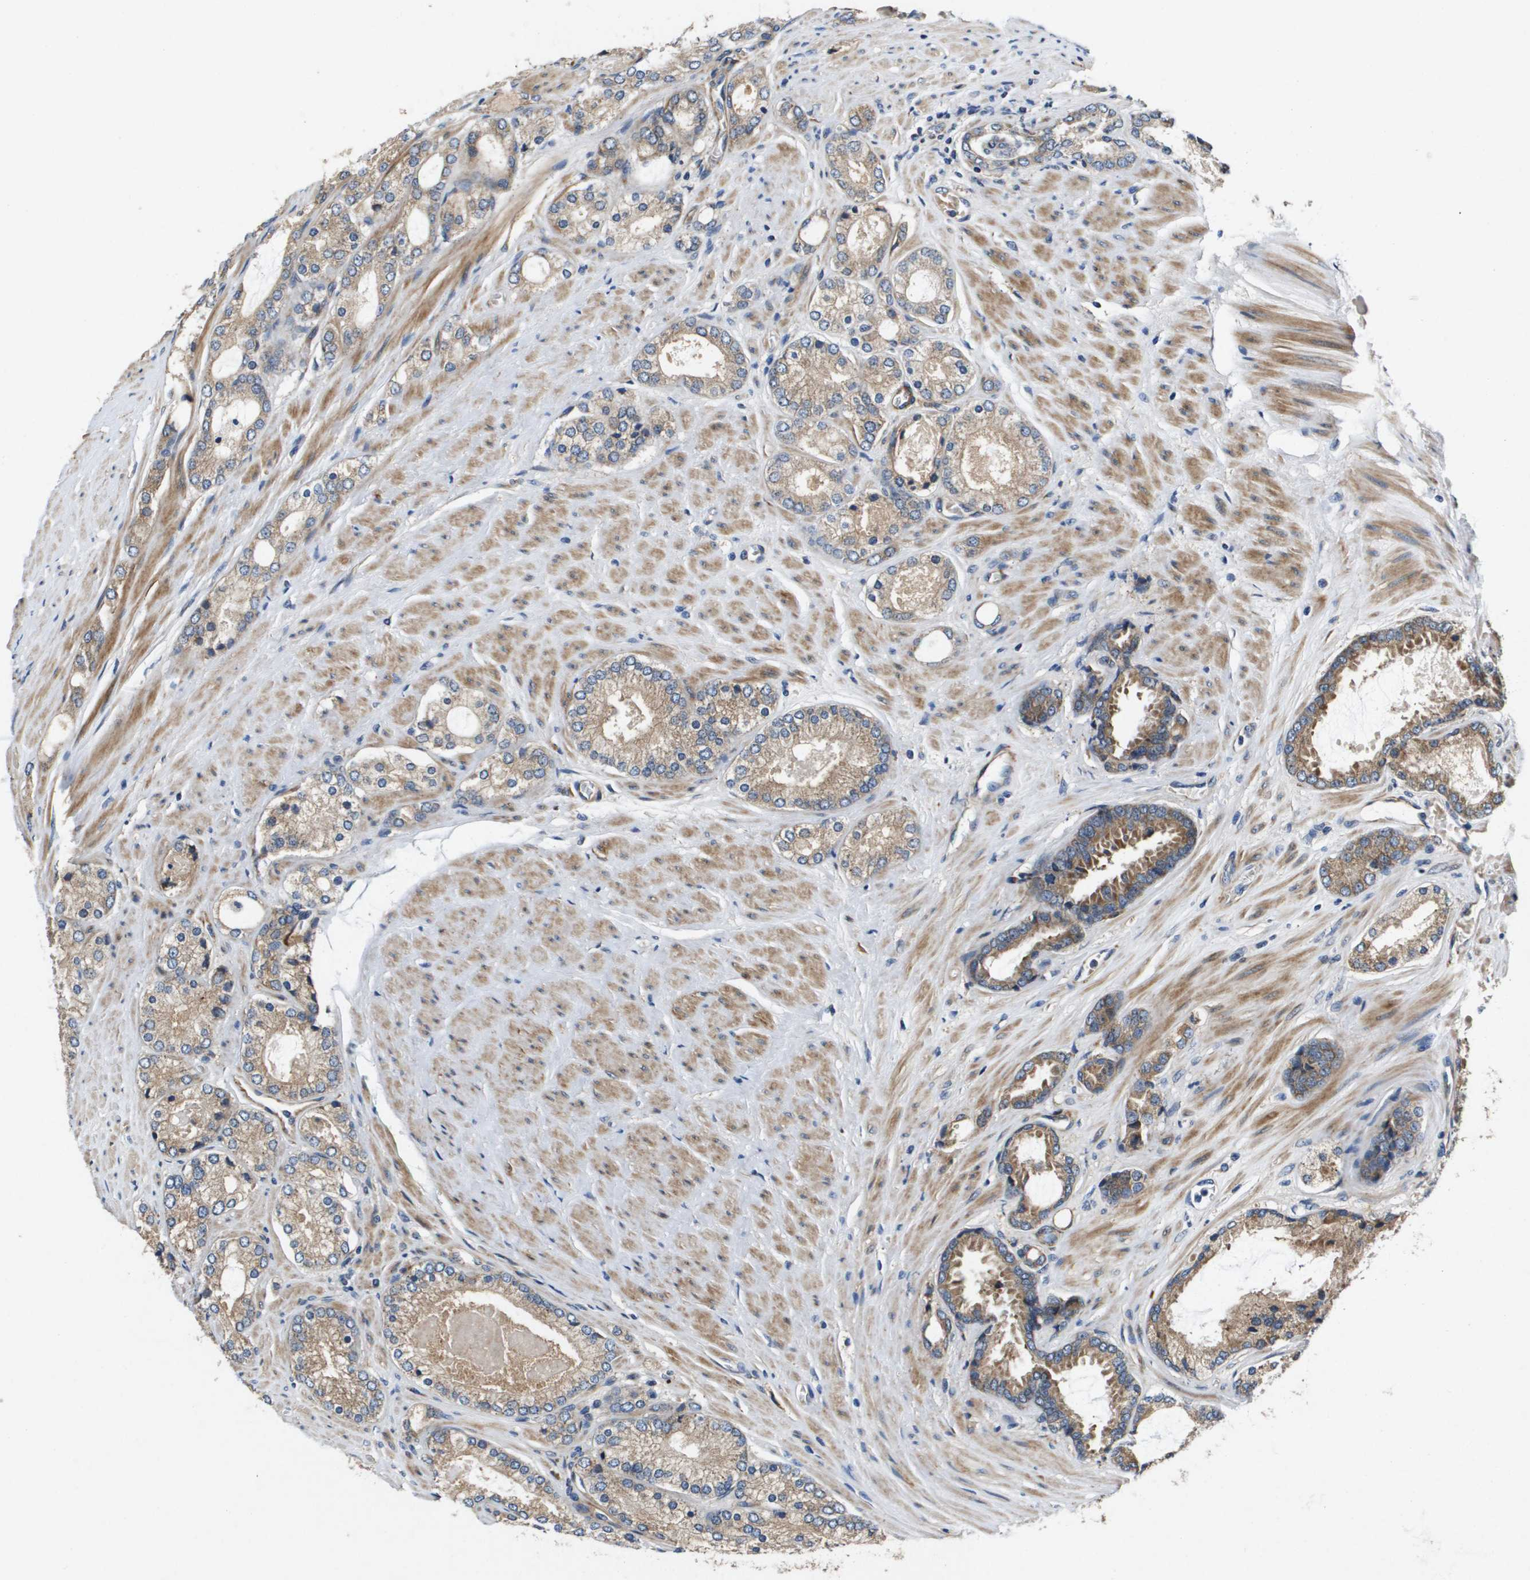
{"staining": {"intensity": "weak", "quantity": ">75%", "location": "cytoplasmic/membranous"}, "tissue": "prostate cancer", "cell_type": "Tumor cells", "image_type": "cancer", "snomed": [{"axis": "morphology", "description": "Adenocarcinoma, High grade"}, {"axis": "topography", "description": "Prostate"}], "caption": "Human prostate cancer (adenocarcinoma (high-grade)) stained for a protein (brown) displays weak cytoplasmic/membranous positive expression in about >75% of tumor cells.", "gene": "ENTPD2", "patient": {"sex": "male", "age": 65}}